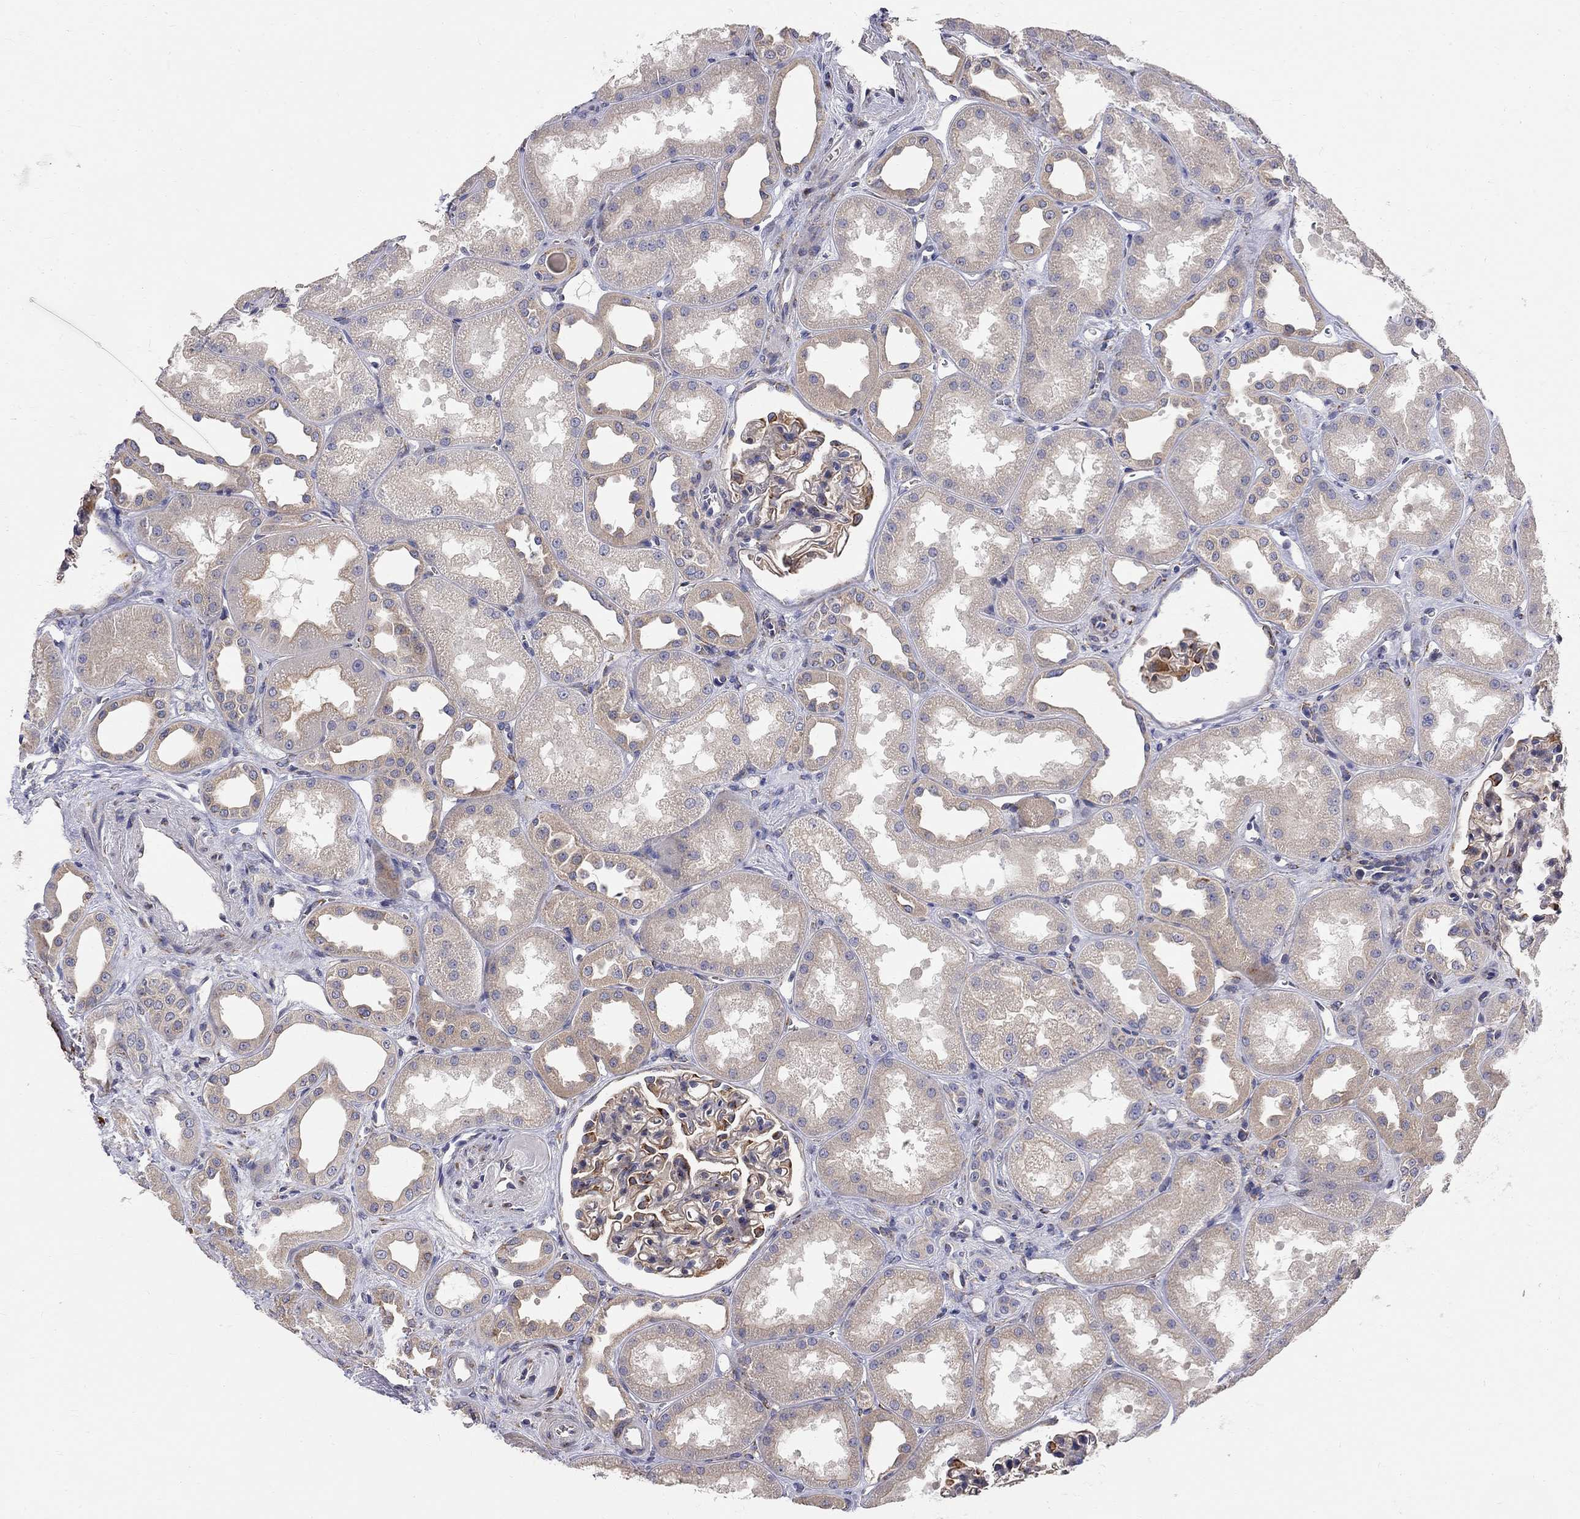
{"staining": {"intensity": "moderate", "quantity": "25%-75%", "location": "cytoplasmic/membranous"}, "tissue": "kidney", "cell_type": "Cells in glomeruli", "image_type": "normal", "snomed": [{"axis": "morphology", "description": "Normal tissue, NOS"}, {"axis": "topography", "description": "Kidney"}], "caption": "High-magnification brightfield microscopy of normal kidney stained with DAB (brown) and counterstained with hematoxylin (blue). cells in glomeruli exhibit moderate cytoplasmic/membranous positivity is identified in approximately25%-75% of cells. The staining is performed using DAB (3,3'-diaminobenzidine) brown chromogen to label protein expression. The nuclei are counter-stained blue using hematoxylin.", "gene": "CASTOR1", "patient": {"sex": "male", "age": 61}}